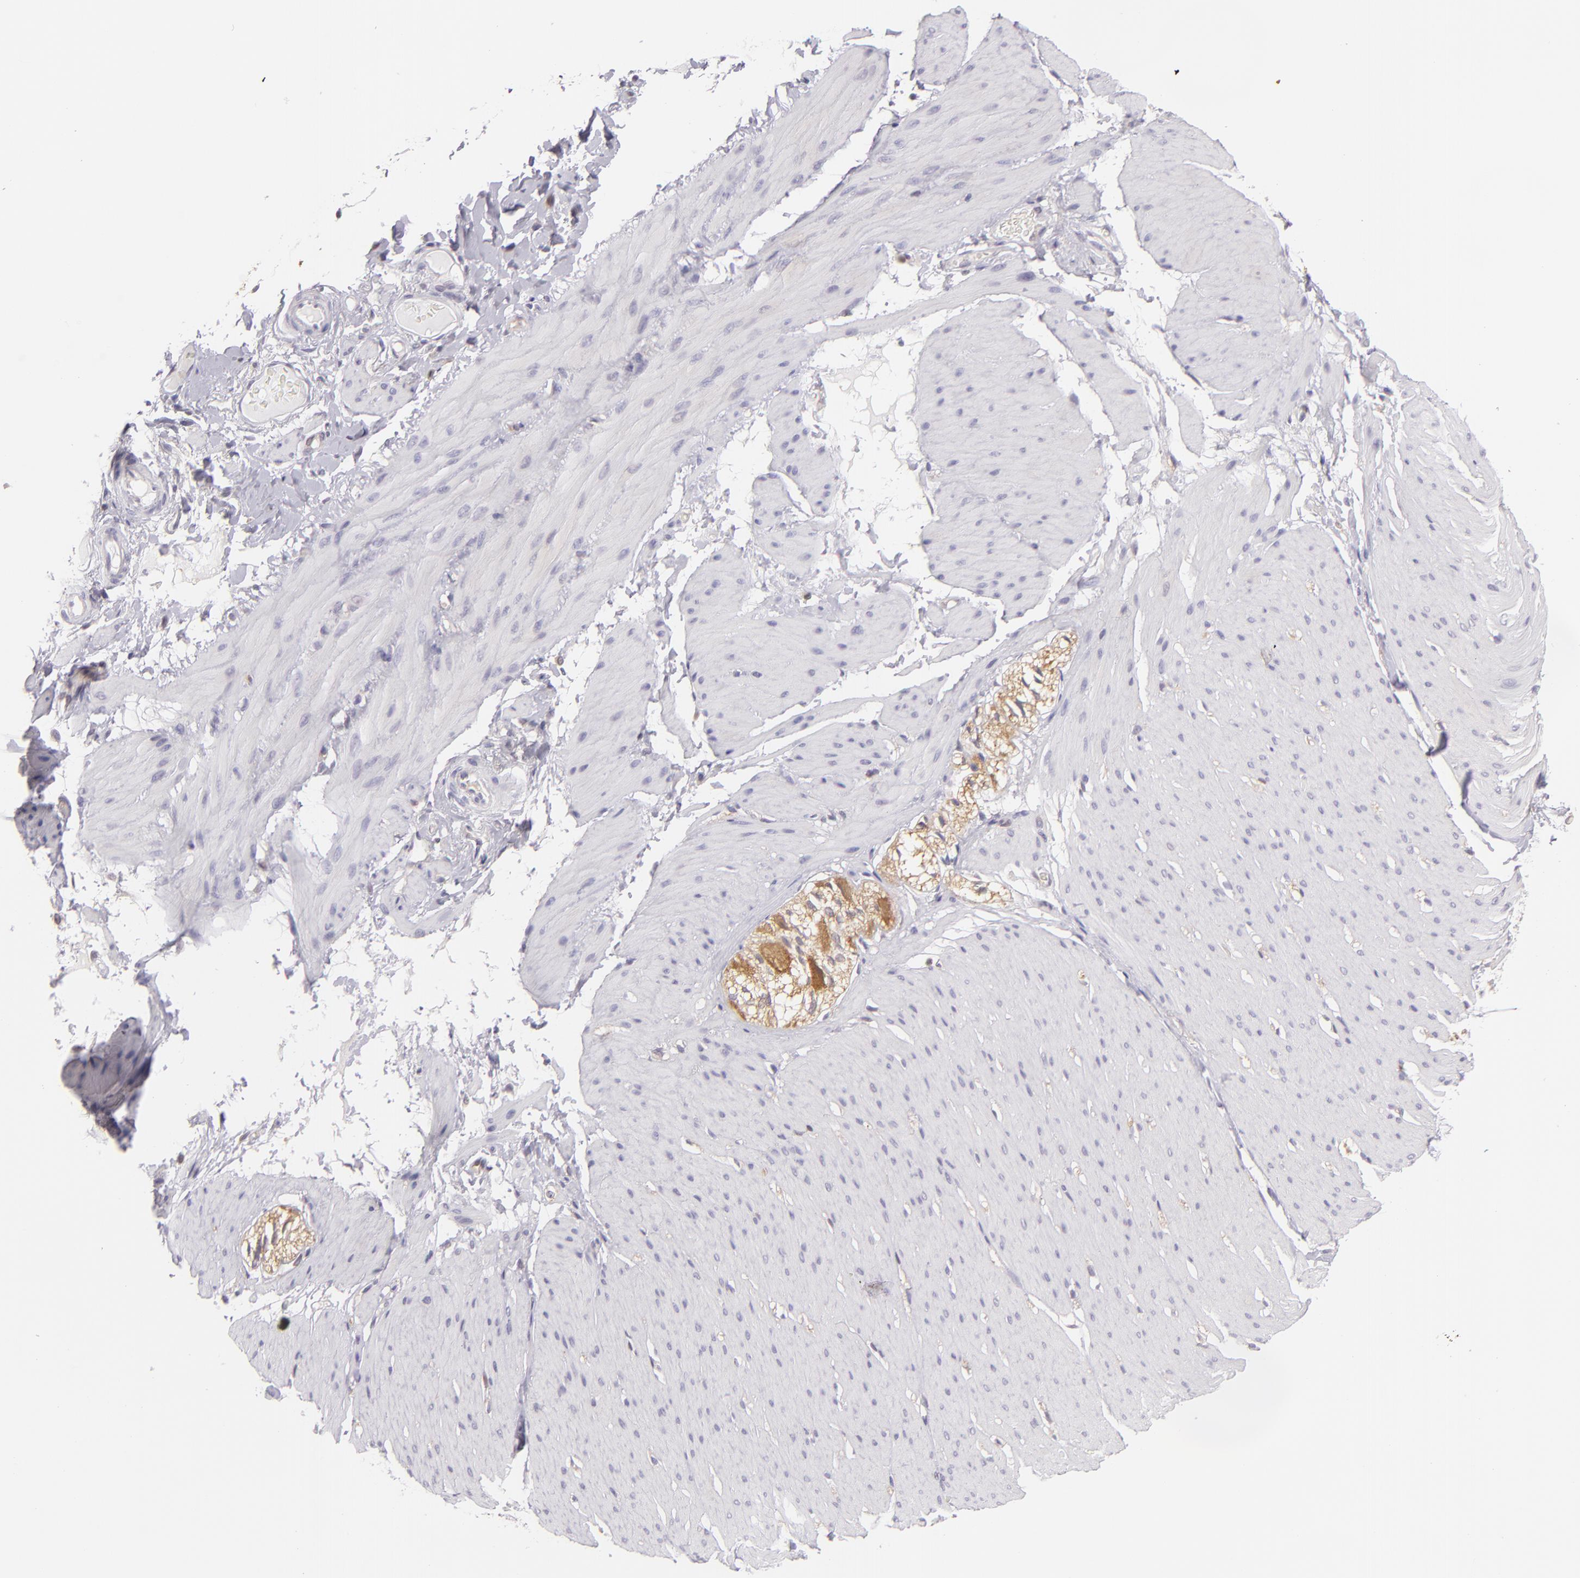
{"staining": {"intensity": "negative", "quantity": "none", "location": "none"}, "tissue": "smooth muscle", "cell_type": "Smooth muscle cells", "image_type": "normal", "snomed": [{"axis": "morphology", "description": "Normal tissue, NOS"}, {"axis": "topography", "description": "Smooth muscle"}, {"axis": "topography", "description": "Colon"}], "caption": "Immunohistochemistry (IHC) histopathology image of normal smooth muscle: human smooth muscle stained with DAB reveals no significant protein staining in smooth muscle cells. (Immunohistochemistry, brightfield microscopy, high magnification).", "gene": "HSPH1", "patient": {"sex": "male", "age": 67}}